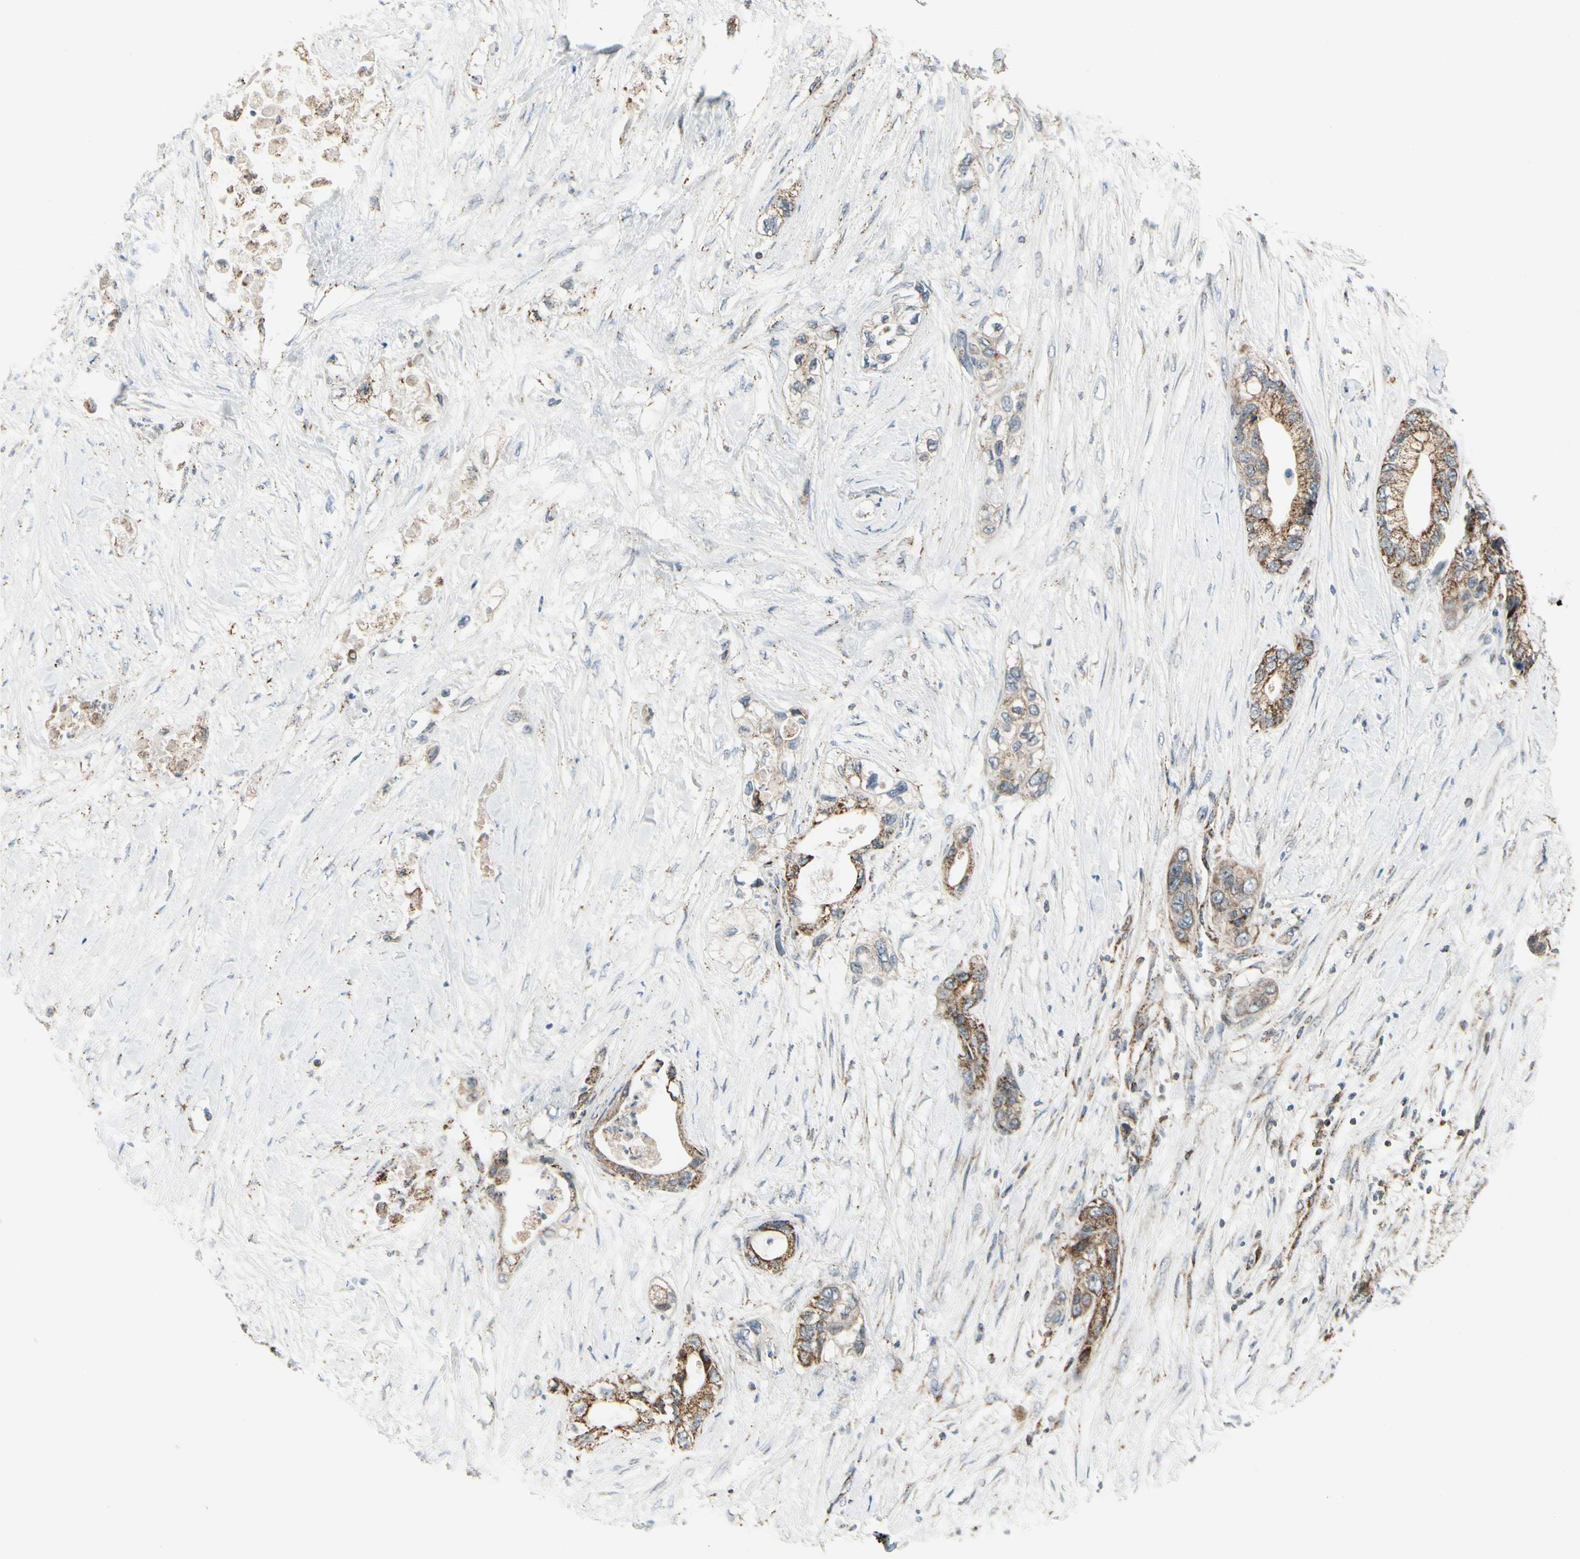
{"staining": {"intensity": "moderate", "quantity": "25%-75%", "location": "cytoplasmic/membranous"}, "tissue": "pancreatic cancer", "cell_type": "Tumor cells", "image_type": "cancer", "snomed": [{"axis": "morphology", "description": "Adenocarcinoma, NOS"}, {"axis": "topography", "description": "Pancreas"}], "caption": "Immunohistochemical staining of human pancreatic cancer displays medium levels of moderate cytoplasmic/membranous protein expression in about 25%-75% of tumor cells. (Brightfield microscopy of DAB IHC at high magnification).", "gene": "ANKS6", "patient": {"sex": "female", "age": 70}}